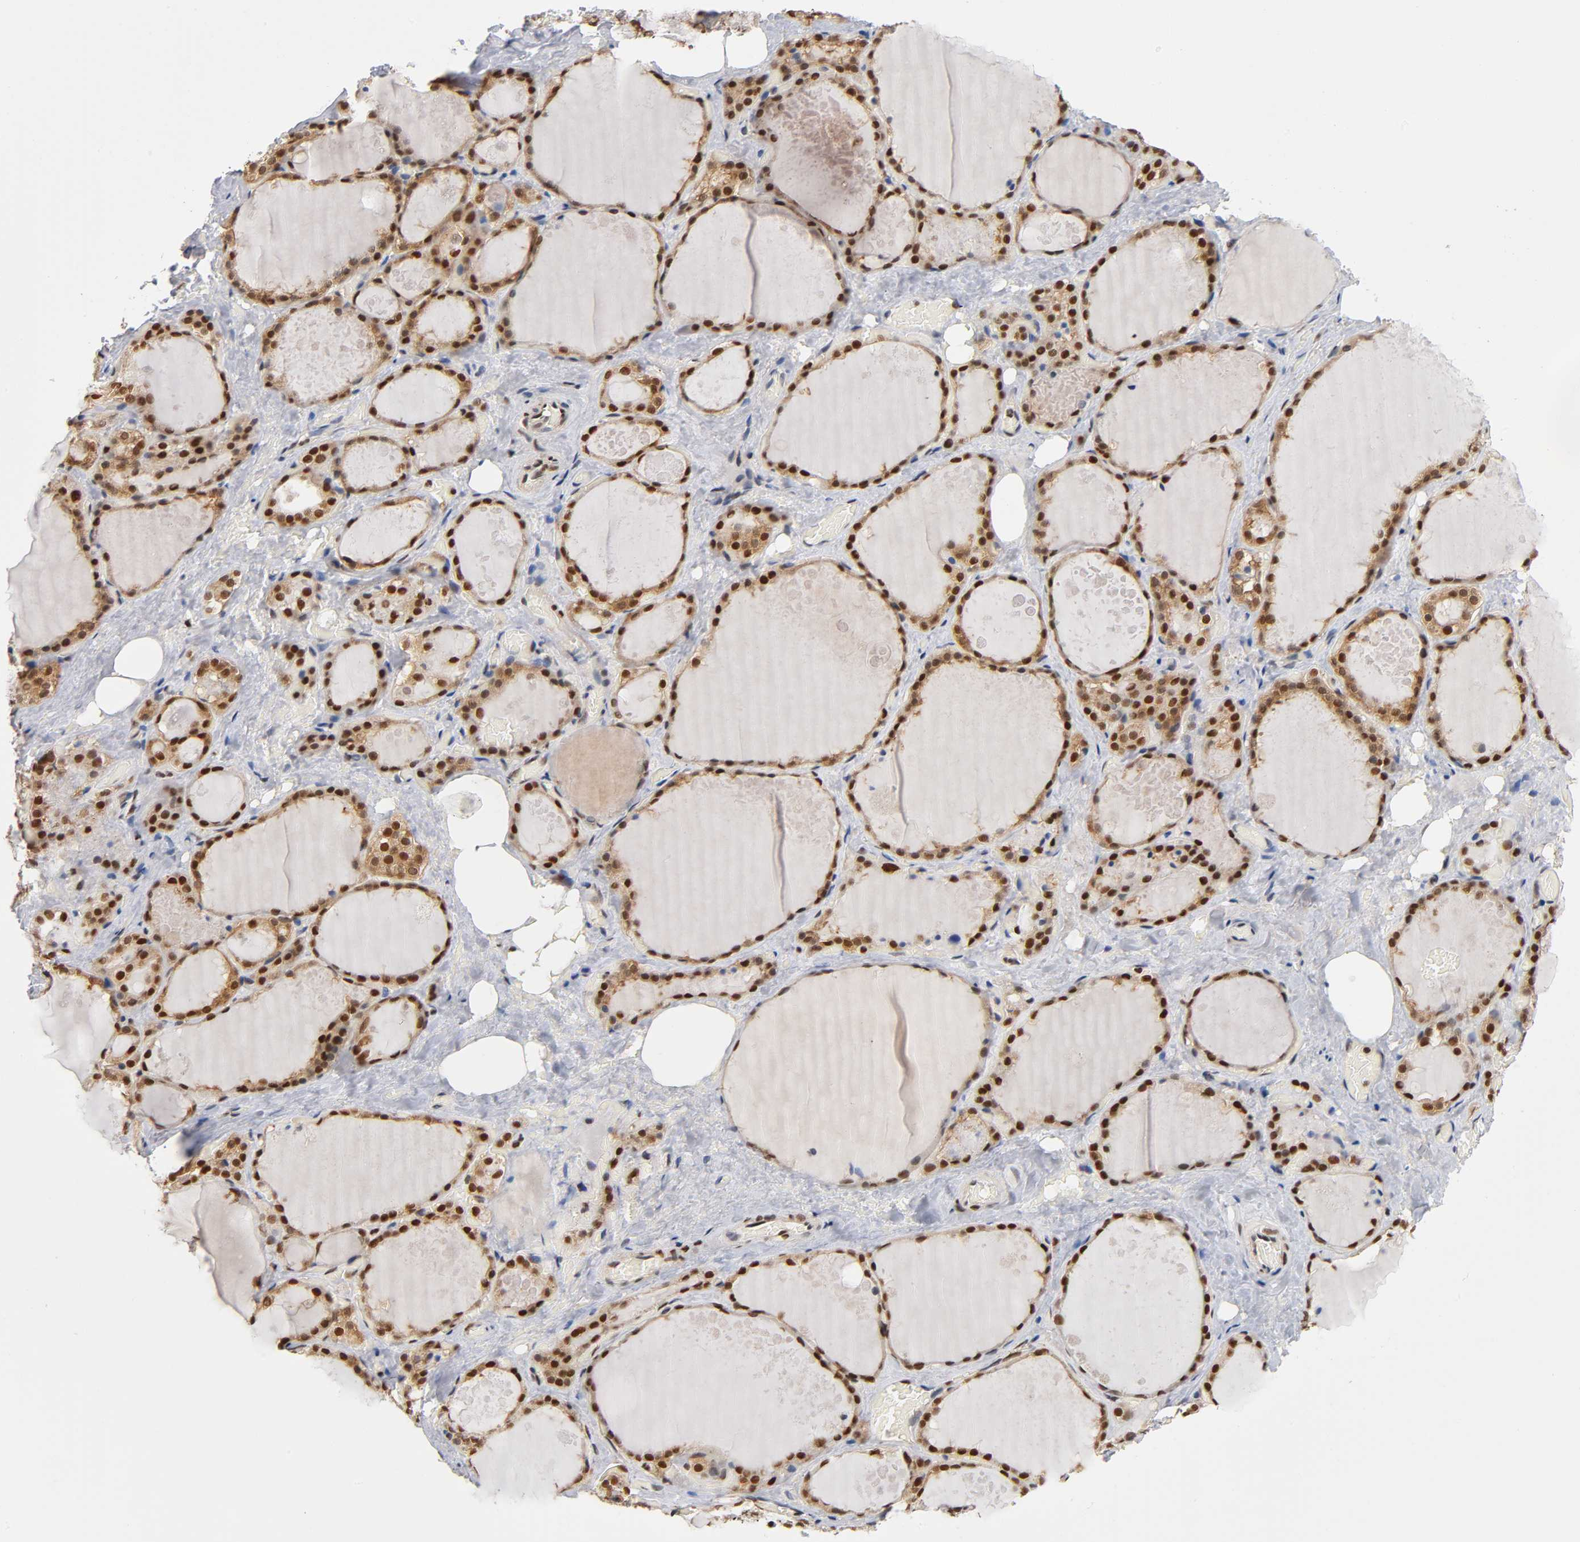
{"staining": {"intensity": "strong", "quantity": ">75%", "location": "nuclear"}, "tissue": "thyroid gland", "cell_type": "Glandular cells", "image_type": "normal", "snomed": [{"axis": "morphology", "description": "Normal tissue, NOS"}, {"axis": "topography", "description": "Thyroid gland"}], "caption": "Immunohistochemistry (IHC) (DAB (3,3'-diaminobenzidine)) staining of normal thyroid gland exhibits strong nuclear protein expression in approximately >75% of glandular cells. (DAB (3,3'-diaminobenzidine) IHC with brightfield microscopy, high magnification).", "gene": "ILKAP", "patient": {"sex": "male", "age": 61}}